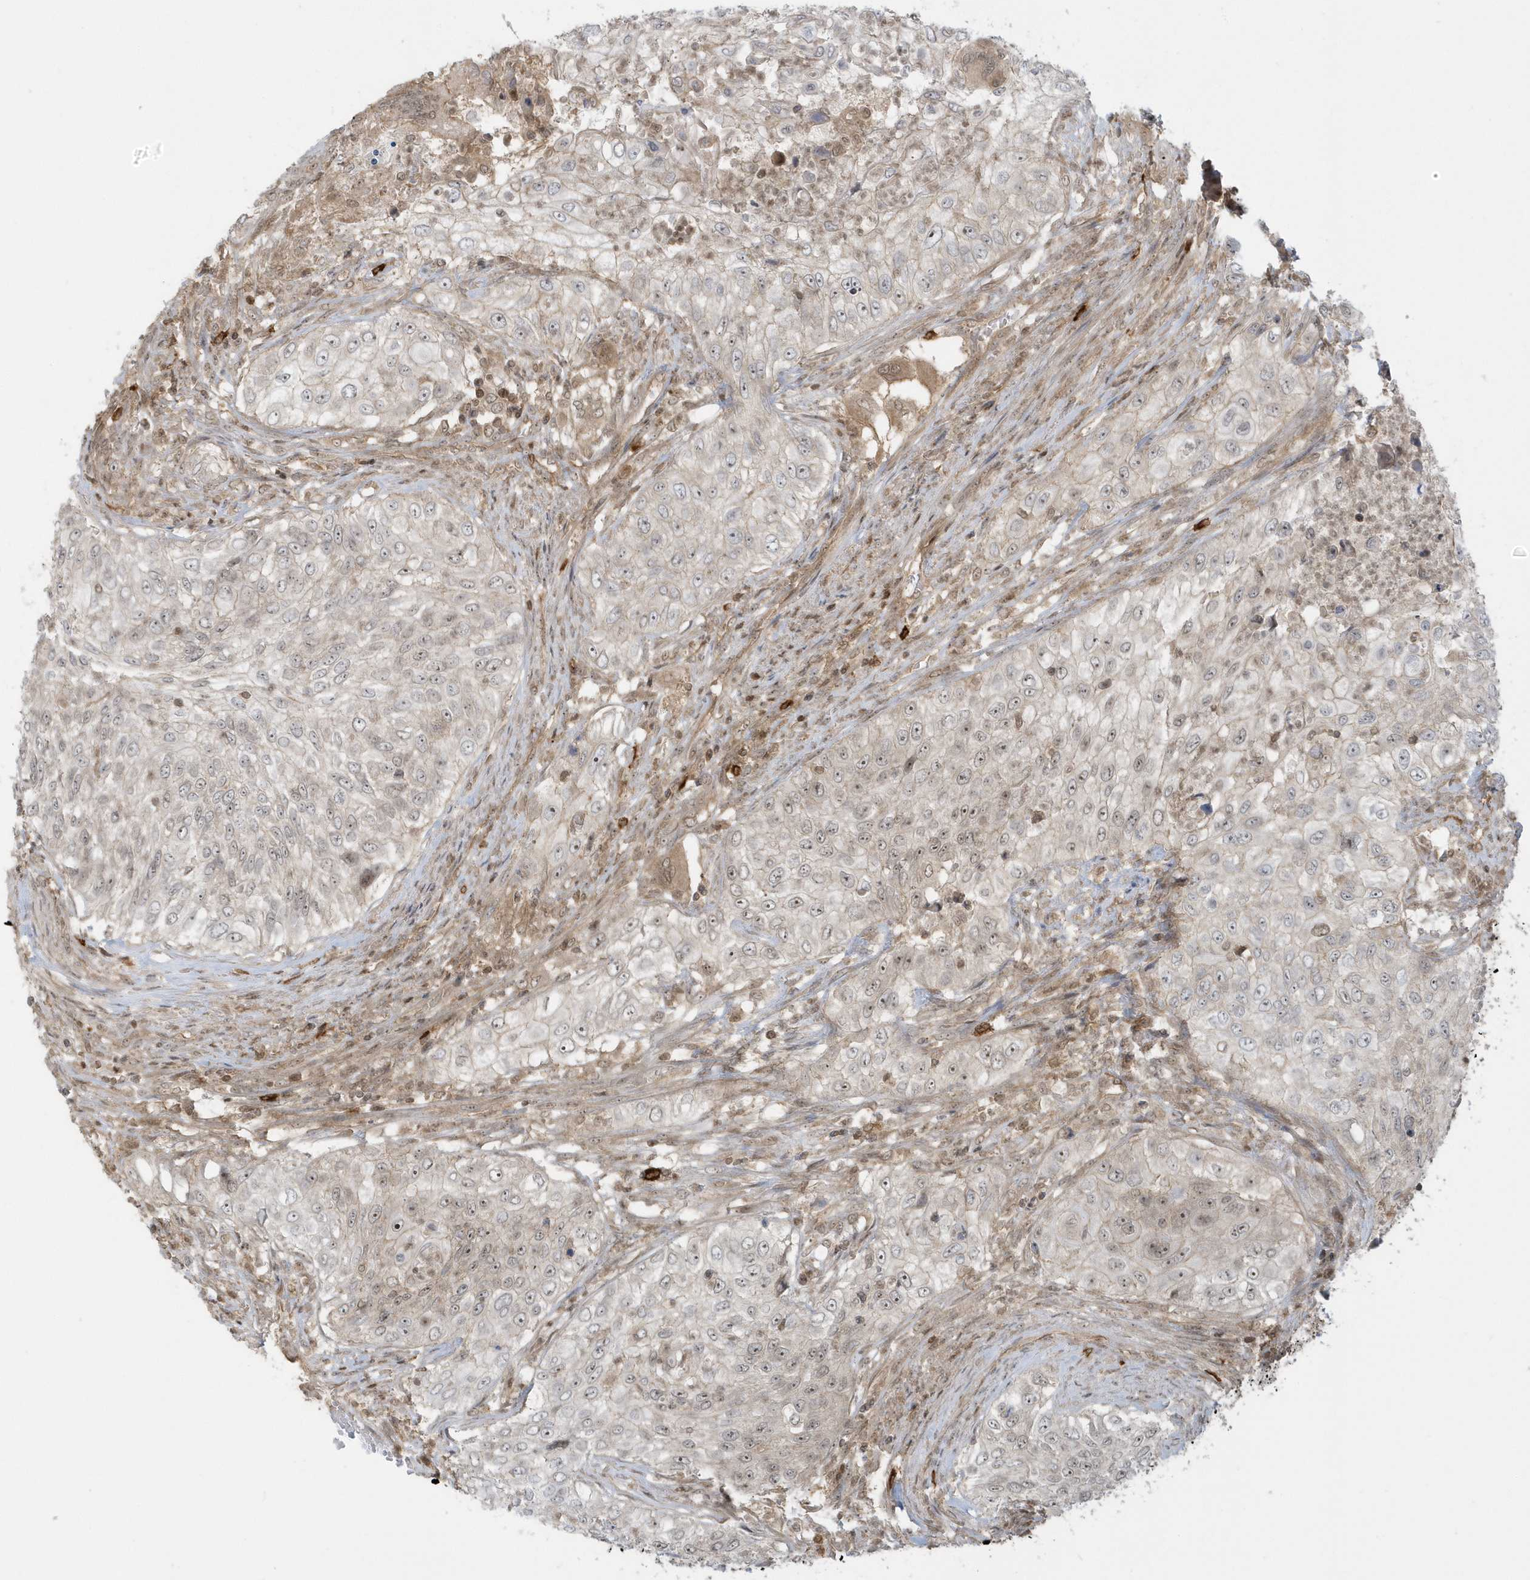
{"staining": {"intensity": "moderate", "quantity": "<25%", "location": "nuclear"}, "tissue": "urothelial cancer", "cell_type": "Tumor cells", "image_type": "cancer", "snomed": [{"axis": "morphology", "description": "Urothelial carcinoma, High grade"}, {"axis": "topography", "description": "Urinary bladder"}], "caption": "A low amount of moderate nuclear positivity is identified in approximately <25% of tumor cells in urothelial cancer tissue.", "gene": "PPP1R7", "patient": {"sex": "female", "age": 60}}